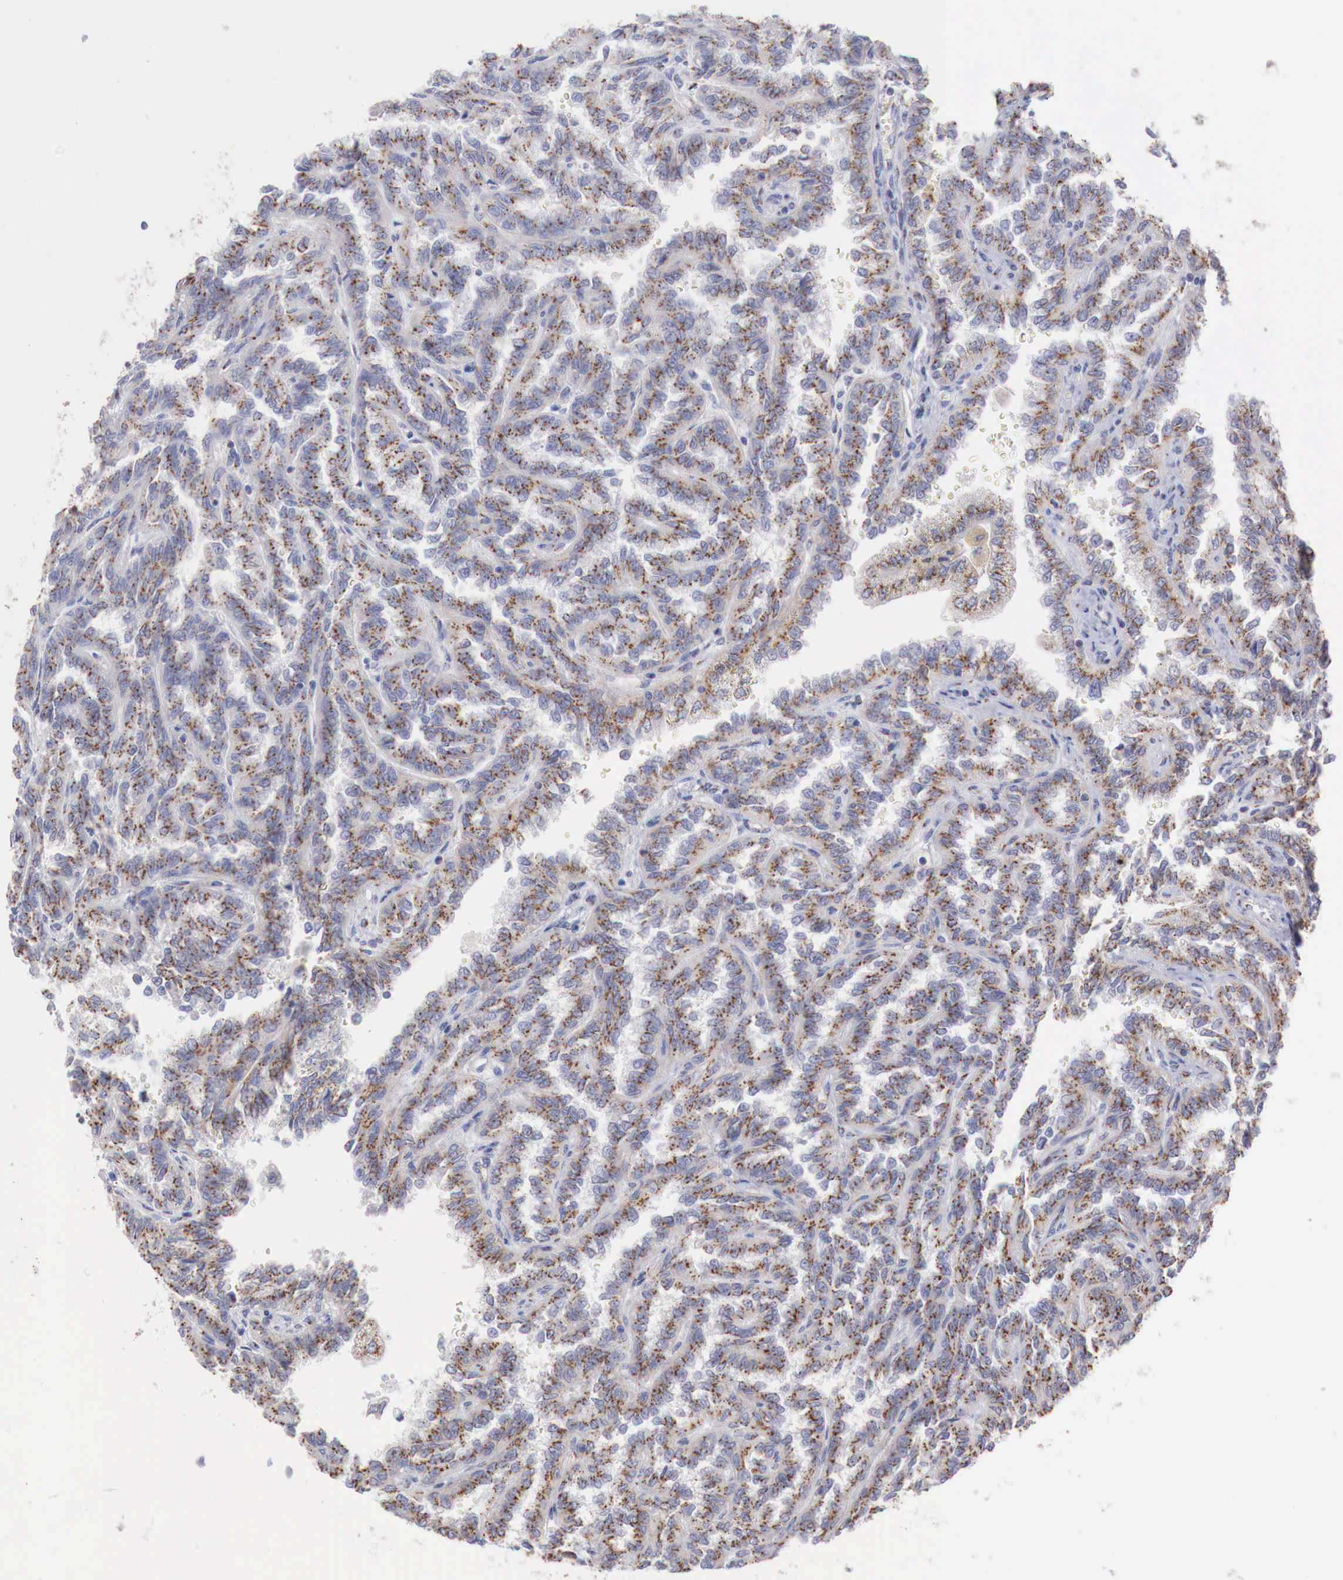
{"staining": {"intensity": "strong", "quantity": ">75%", "location": "cytoplasmic/membranous"}, "tissue": "renal cancer", "cell_type": "Tumor cells", "image_type": "cancer", "snomed": [{"axis": "morphology", "description": "Inflammation, NOS"}, {"axis": "morphology", "description": "Adenocarcinoma, NOS"}, {"axis": "topography", "description": "Kidney"}], "caption": "Adenocarcinoma (renal) stained with immunohistochemistry reveals strong cytoplasmic/membranous staining in approximately >75% of tumor cells. (brown staining indicates protein expression, while blue staining denotes nuclei).", "gene": "SYAP1", "patient": {"sex": "male", "age": 68}}